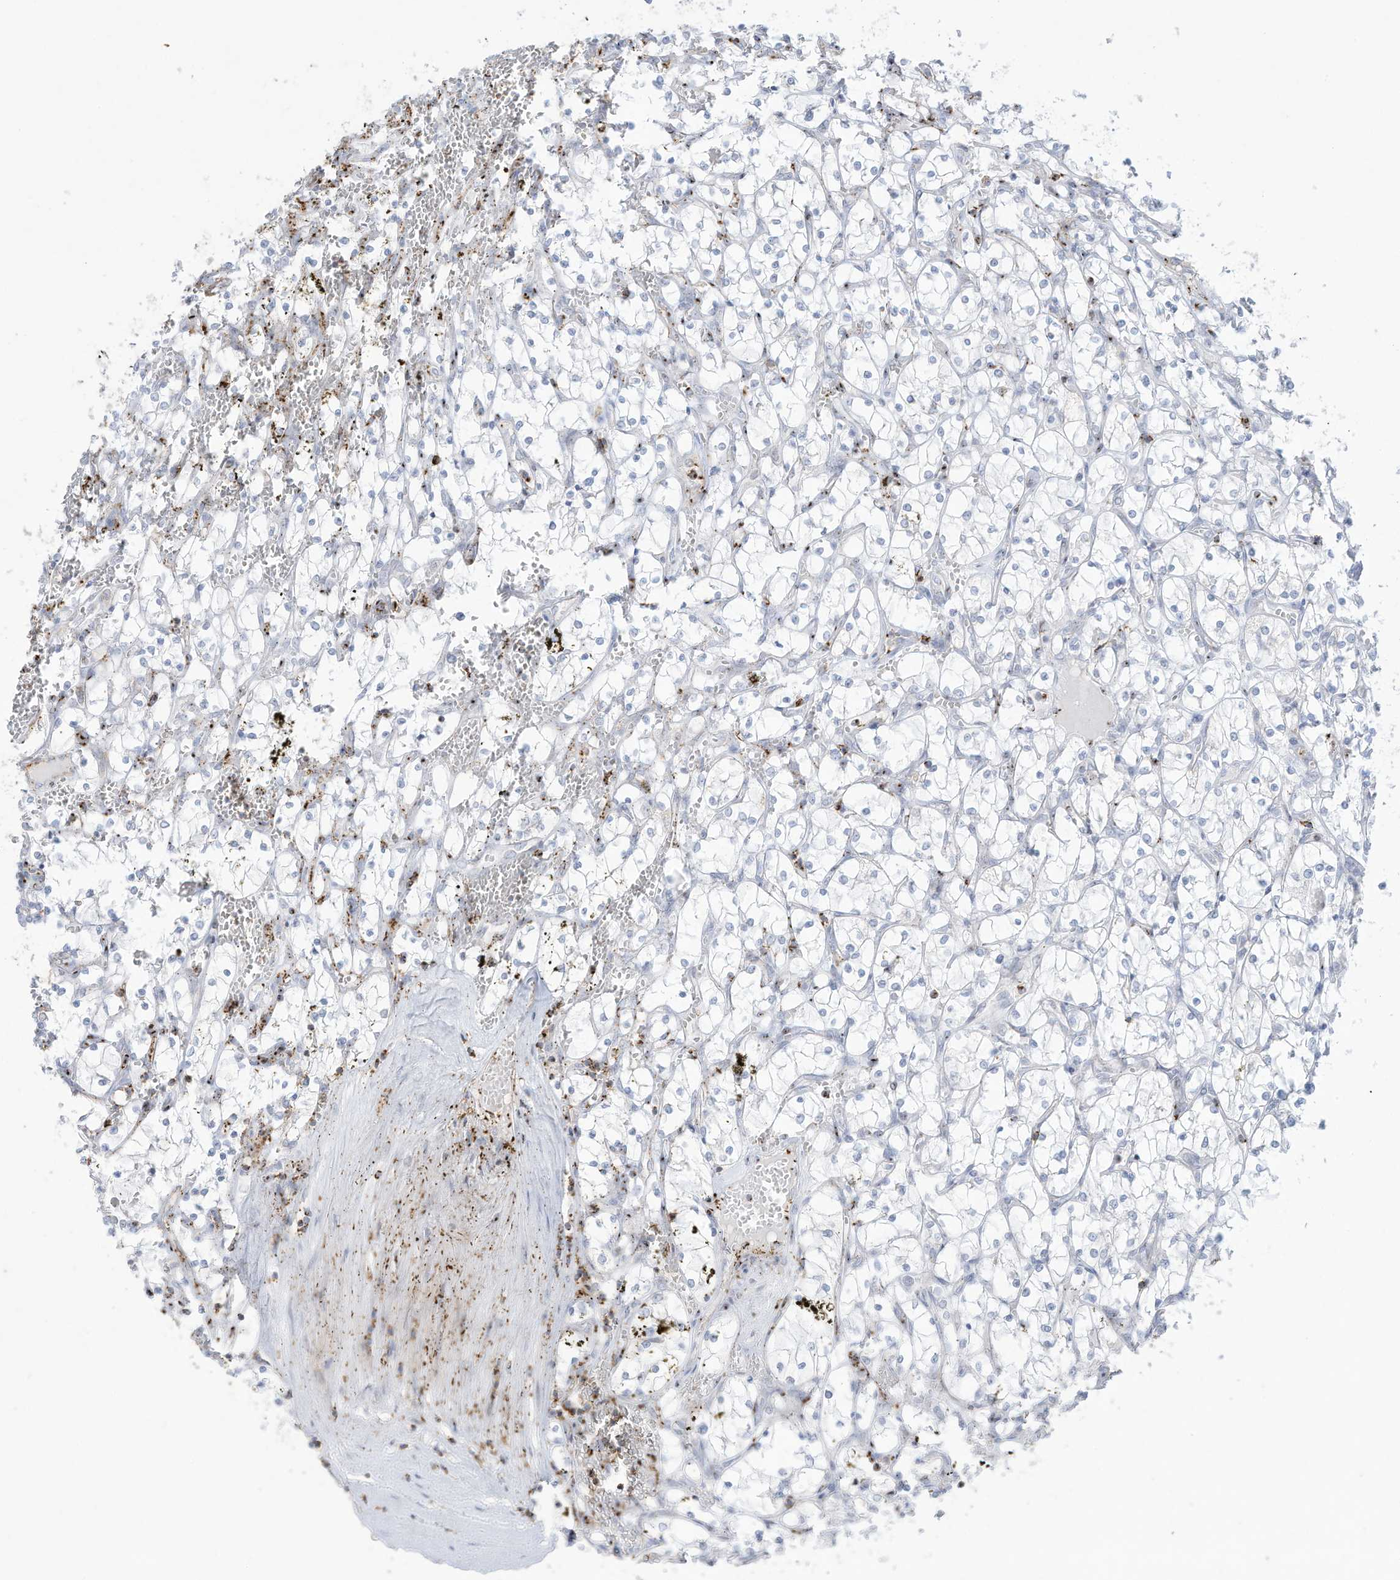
{"staining": {"intensity": "negative", "quantity": "none", "location": "none"}, "tissue": "renal cancer", "cell_type": "Tumor cells", "image_type": "cancer", "snomed": [{"axis": "morphology", "description": "Adenocarcinoma, NOS"}, {"axis": "topography", "description": "Kidney"}], "caption": "Renal adenocarcinoma was stained to show a protein in brown. There is no significant expression in tumor cells.", "gene": "THNSL2", "patient": {"sex": "female", "age": 69}}